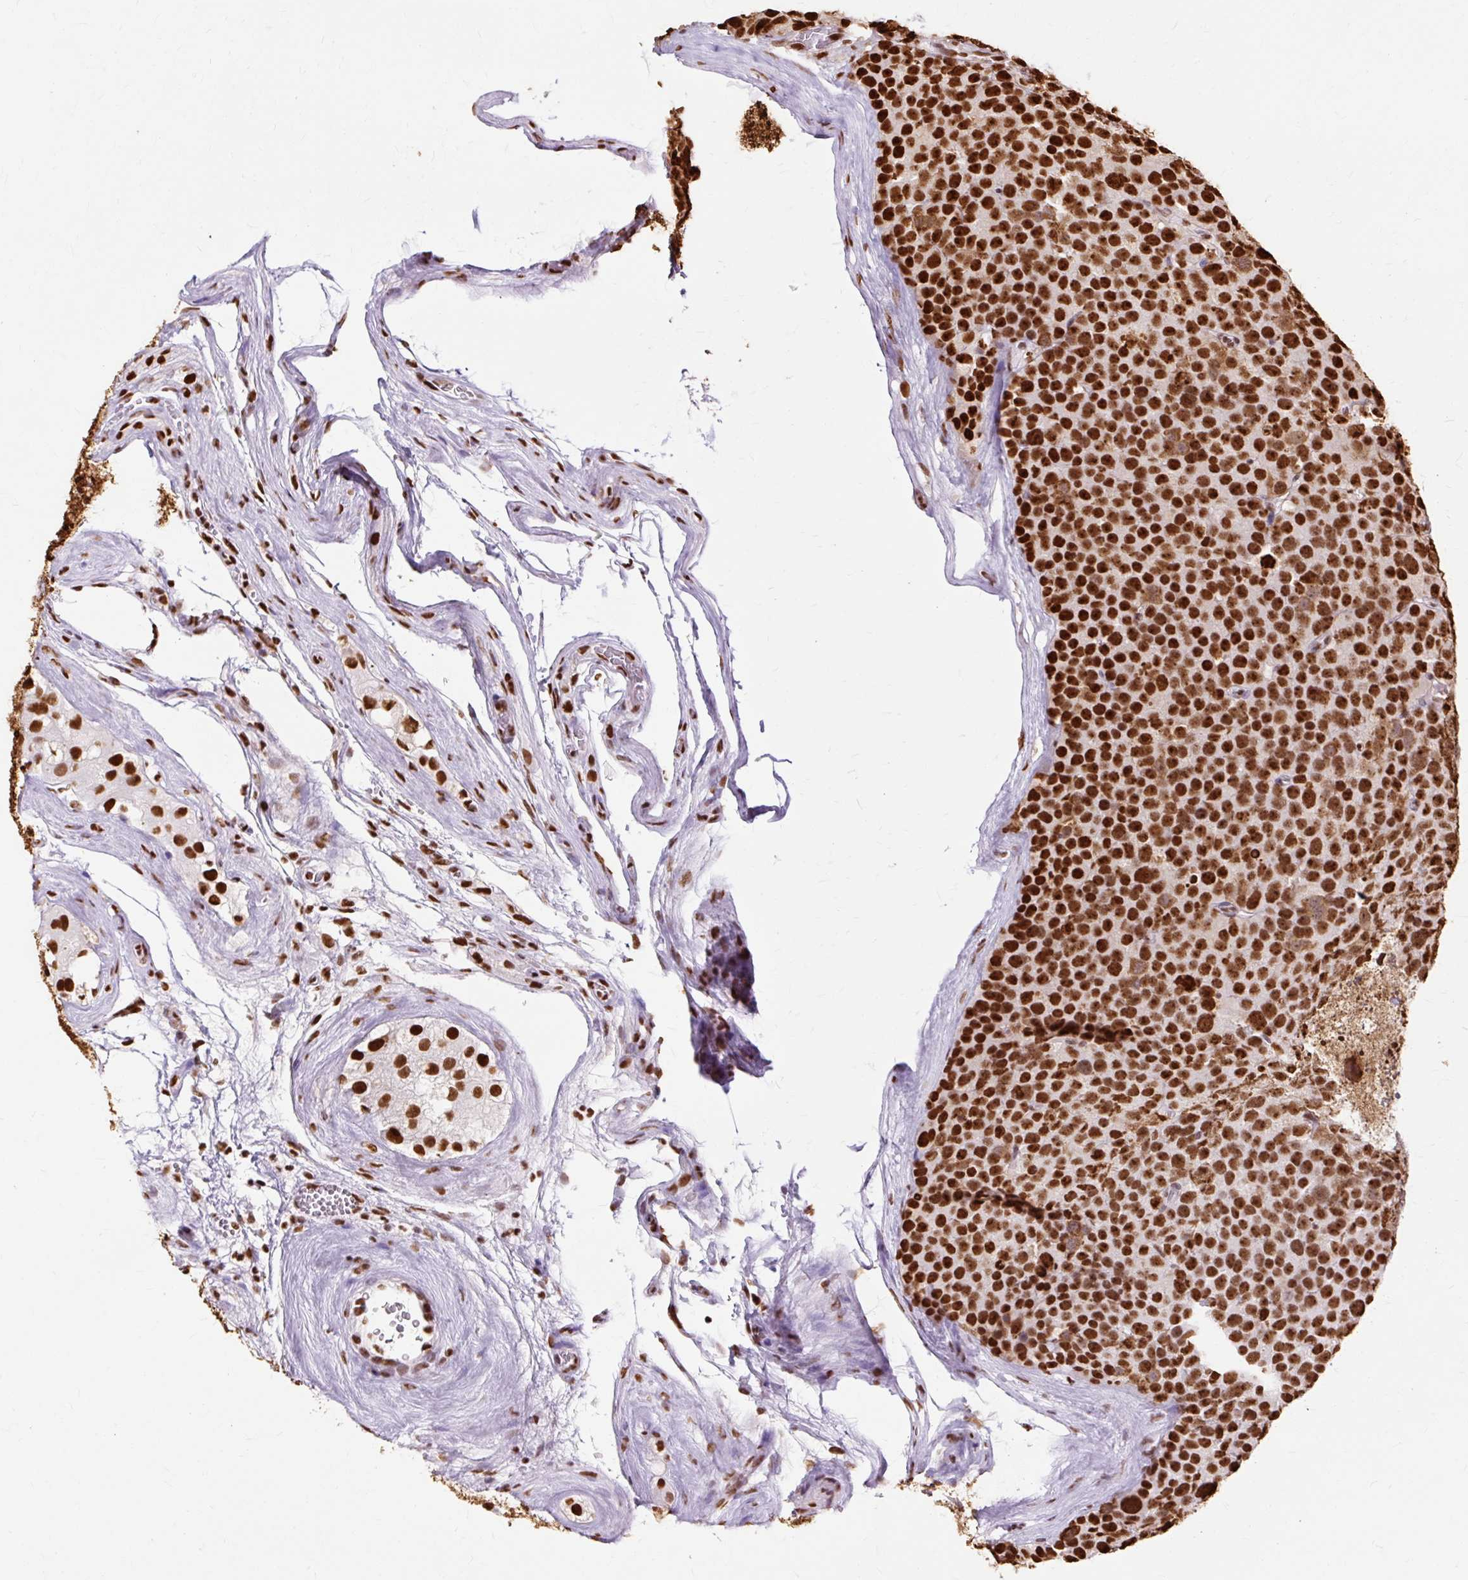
{"staining": {"intensity": "strong", "quantity": ">75%", "location": "cytoplasmic/membranous,nuclear"}, "tissue": "testis cancer", "cell_type": "Tumor cells", "image_type": "cancer", "snomed": [{"axis": "morphology", "description": "Seminoma, NOS"}, {"axis": "topography", "description": "Testis"}], "caption": "Tumor cells reveal high levels of strong cytoplasmic/membranous and nuclear staining in about >75% of cells in testis seminoma. The staining is performed using DAB (3,3'-diaminobenzidine) brown chromogen to label protein expression. The nuclei are counter-stained blue using hematoxylin.", "gene": "XRCC6", "patient": {"sex": "male", "age": 71}}